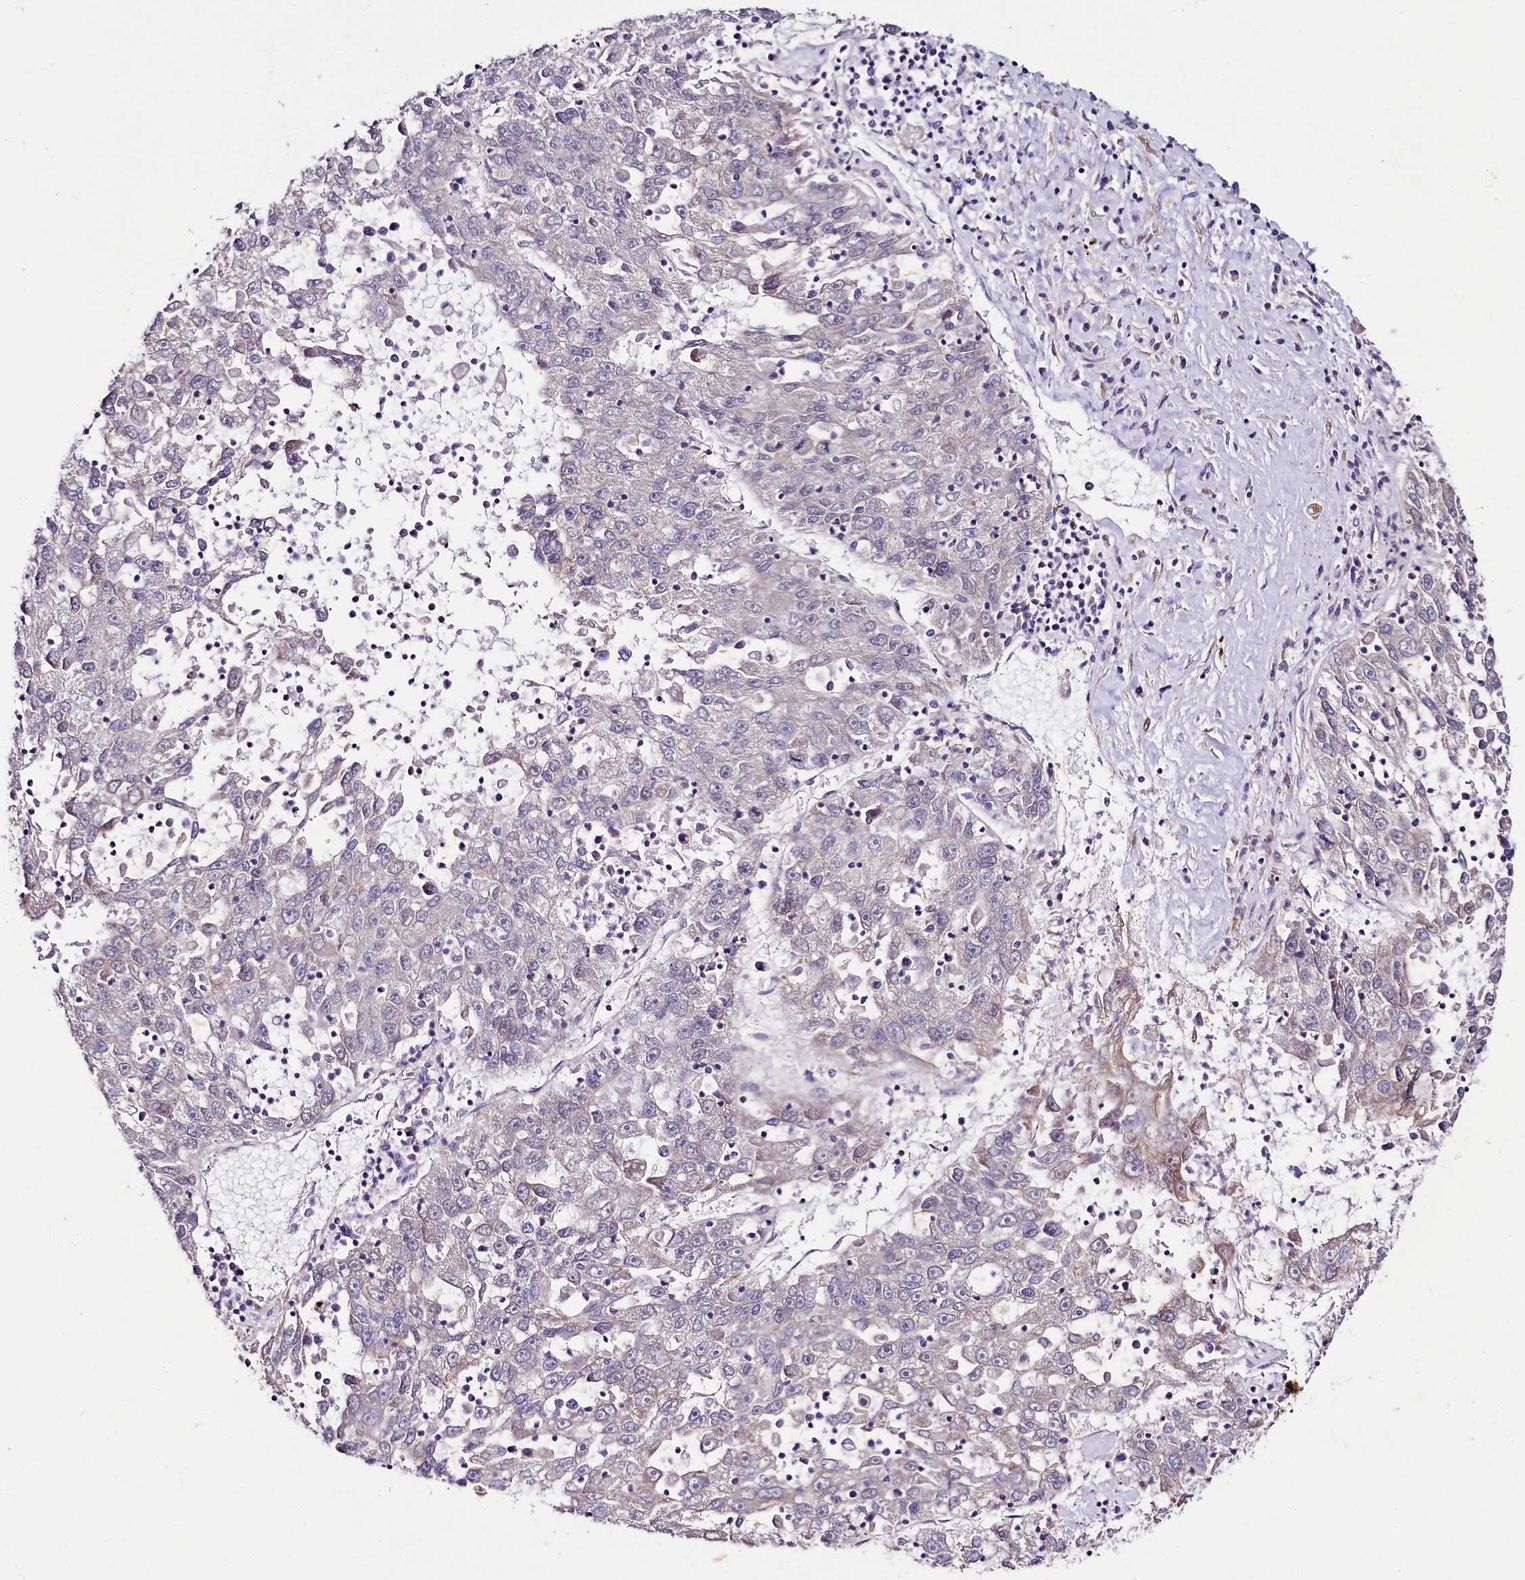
{"staining": {"intensity": "negative", "quantity": "none", "location": "none"}, "tissue": "liver cancer", "cell_type": "Tumor cells", "image_type": "cancer", "snomed": [{"axis": "morphology", "description": "Carcinoma, Hepatocellular, NOS"}, {"axis": "topography", "description": "Liver"}], "caption": "DAB immunohistochemical staining of human liver hepatocellular carcinoma shows no significant staining in tumor cells.", "gene": "VPS11", "patient": {"sex": "male", "age": 49}}